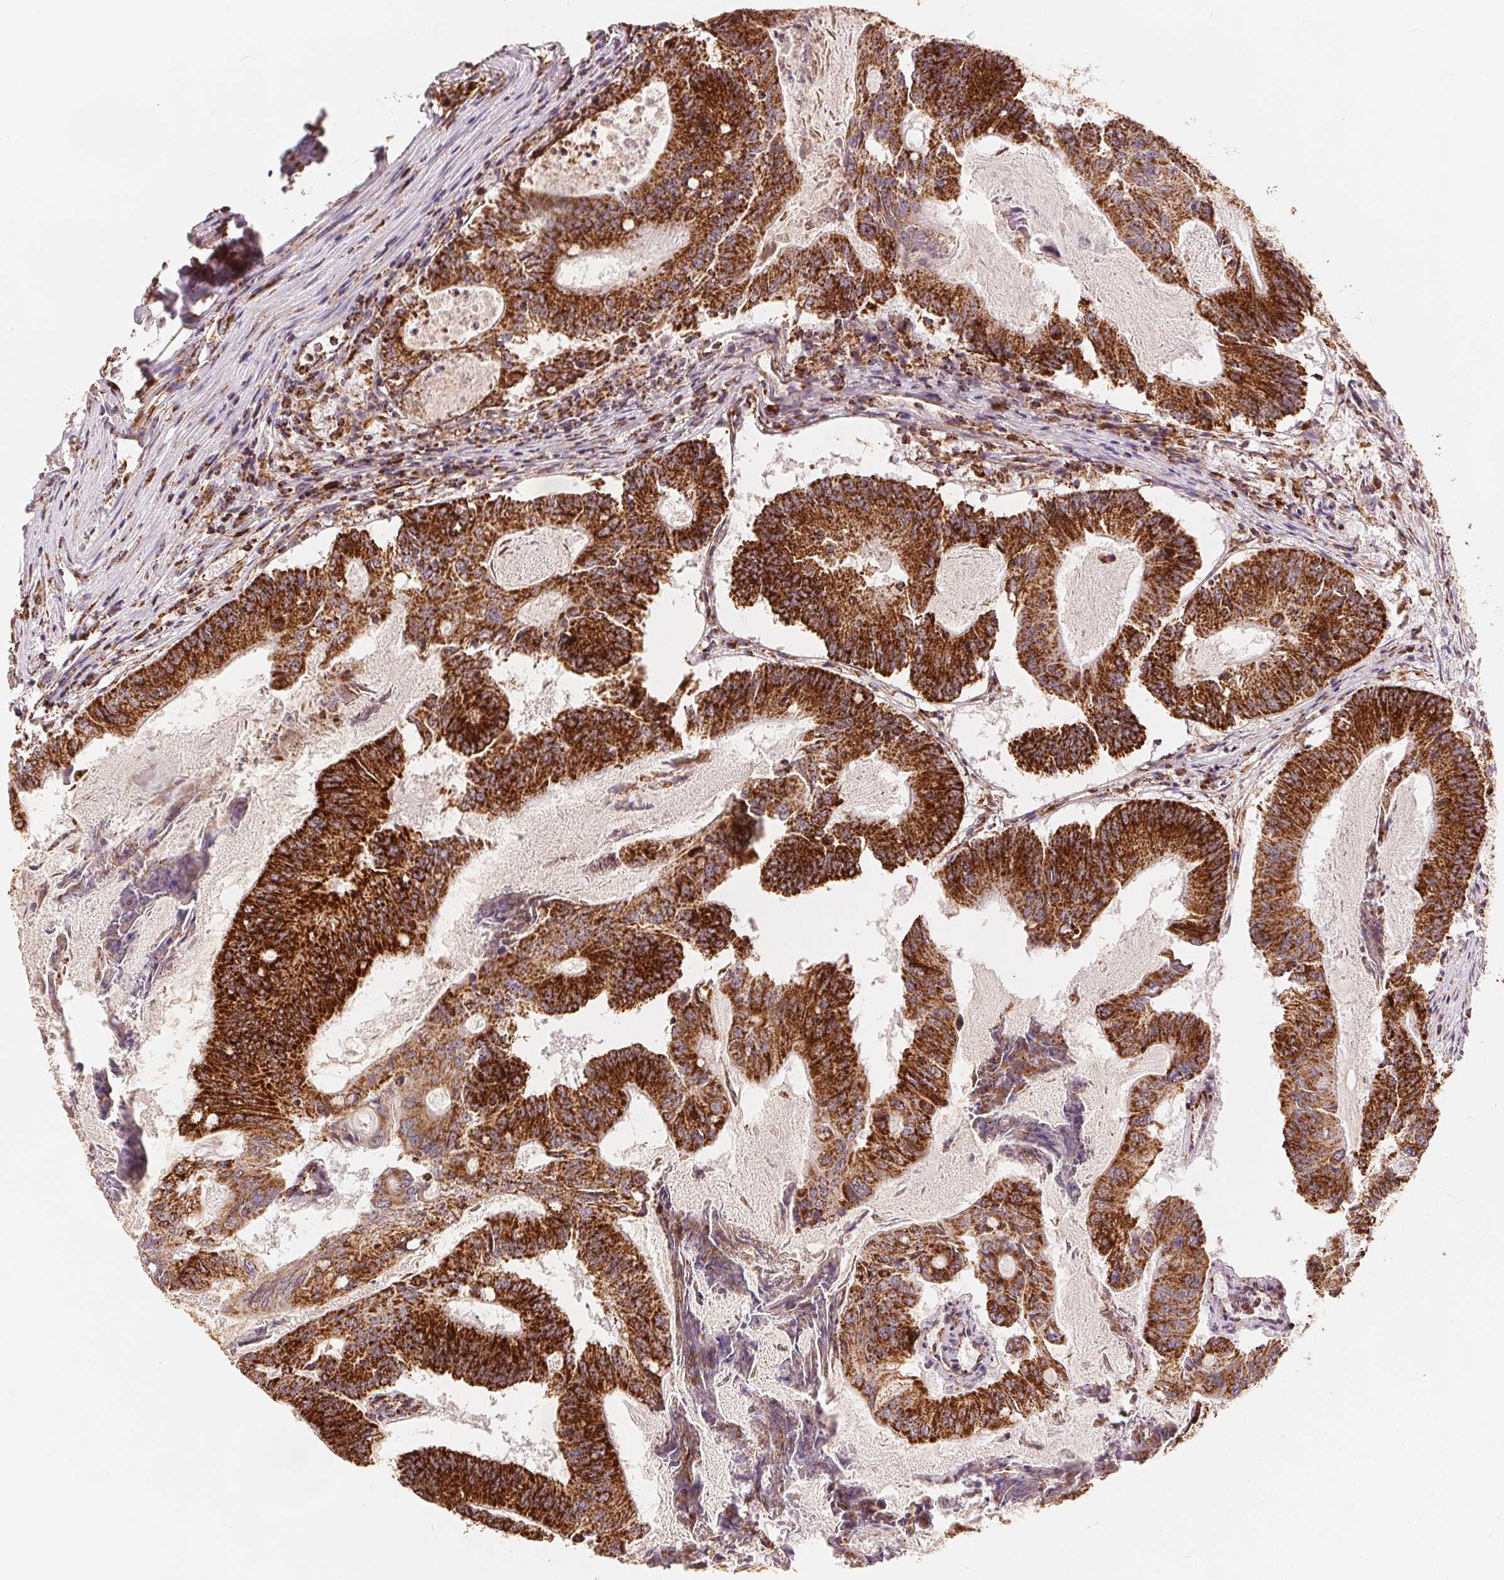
{"staining": {"intensity": "strong", "quantity": ">75%", "location": "cytoplasmic/membranous"}, "tissue": "colorectal cancer", "cell_type": "Tumor cells", "image_type": "cancer", "snomed": [{"axis": "morphology", "description": "Adenocarcinoma, NOS"}, {"axis": "topography", "description": "Colon"}], "caption": "Adenocarcinoma (colorectal) stained with immunohistochemistry (IHC) exhibits strong cytoplasmic/membranous positivity in about >75% of tumor cells. (DAB IHC, brown staining for protein, blue staining for nuclei).", "gene": "SDHB", "patient": {"sex": "female", "age": 70}}